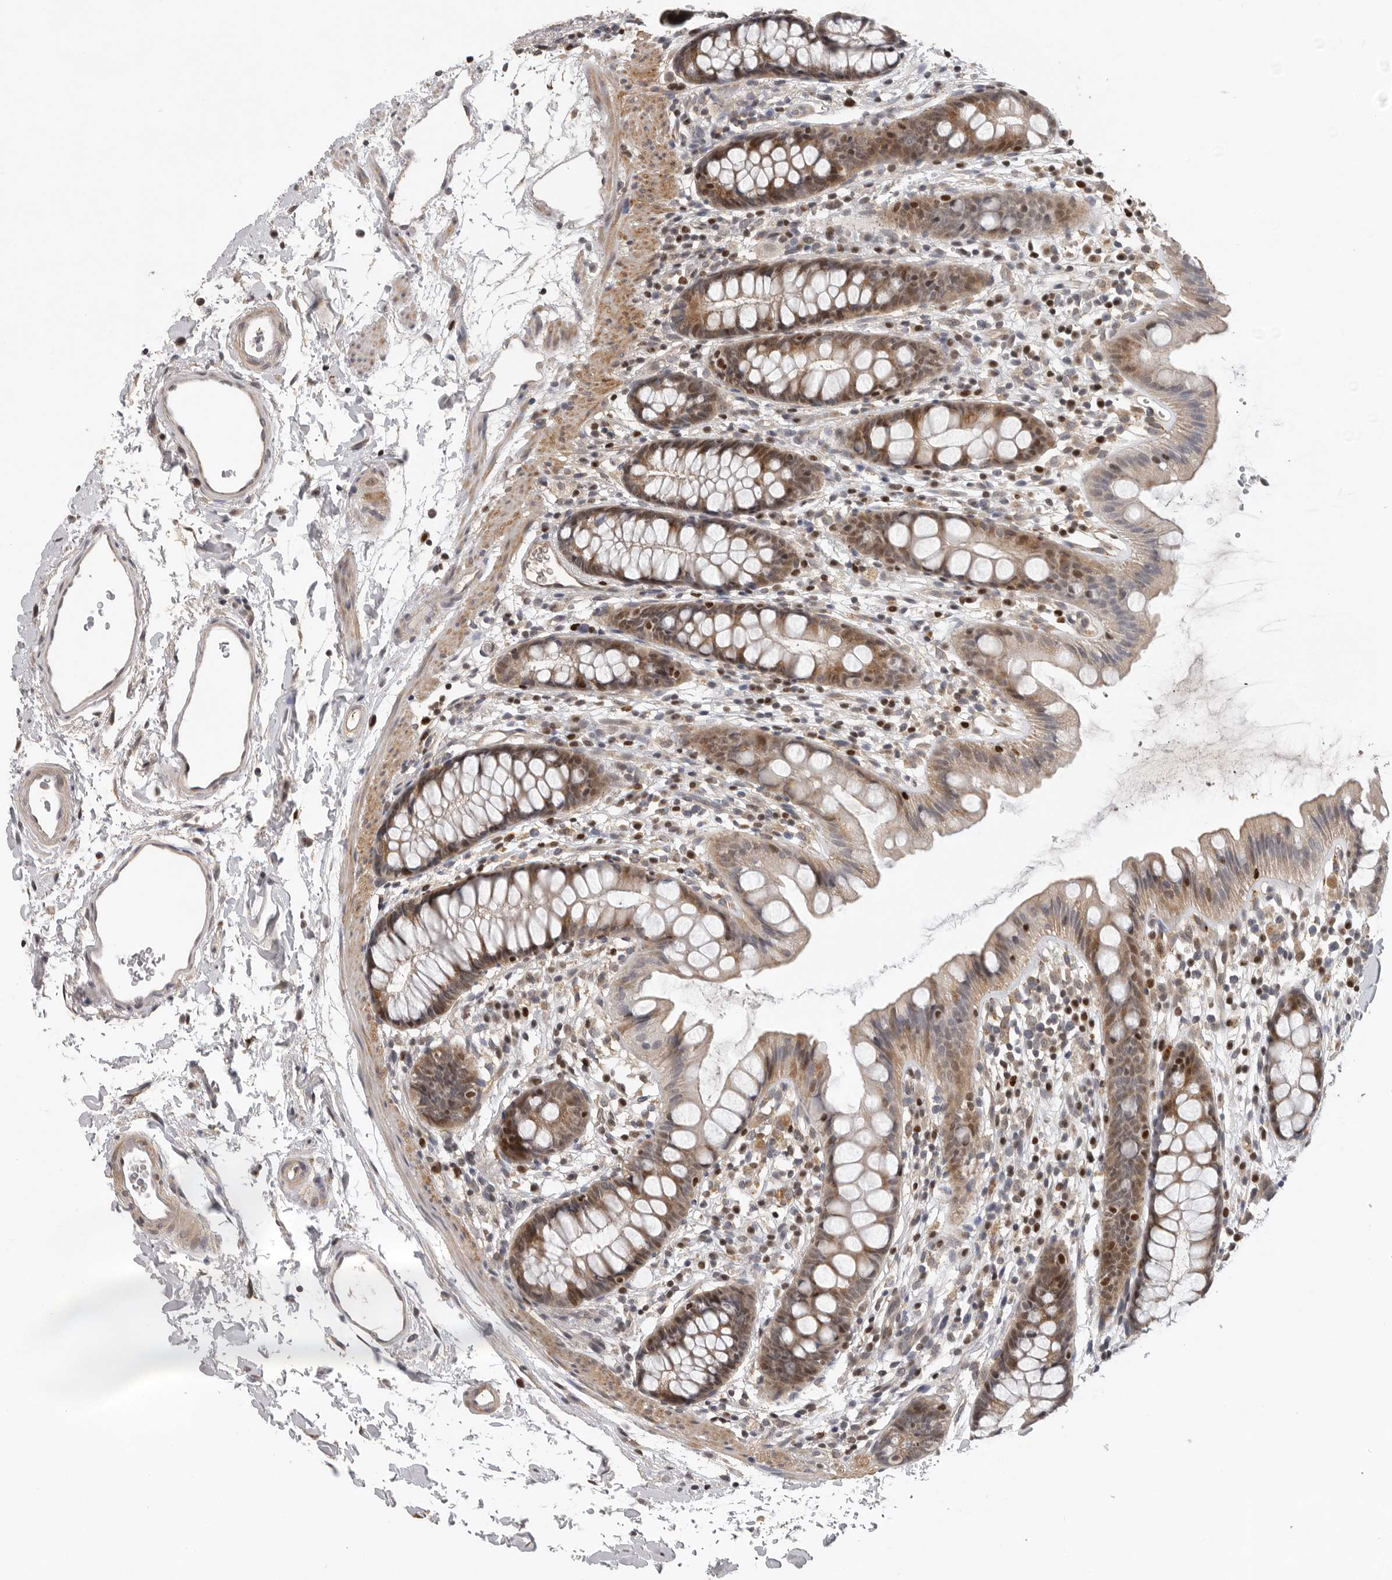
{"staining": {"intensity": "strong", "quantity": "25%-75%", "location": "cytoplasmic/membranous,nuclear"}, "tissue": "rectum", "cell_type": "Glandular cells", "image_type": "normal", "snomed": [{"axis": "morphology", "description": "Normal tissue, NOS"}, {"axis": "topography", "description": "Rectum"}], "caption": "Brown immunohistochemical staining in unremarkable human rectum exhibits strong cytoplasmic/membranous,nuclear staining in about 25%-75% of glandular cells. Nuclei are stained in blue.", "gene": "HENMT1", "patient": {"sex": "female", "age": 65}}